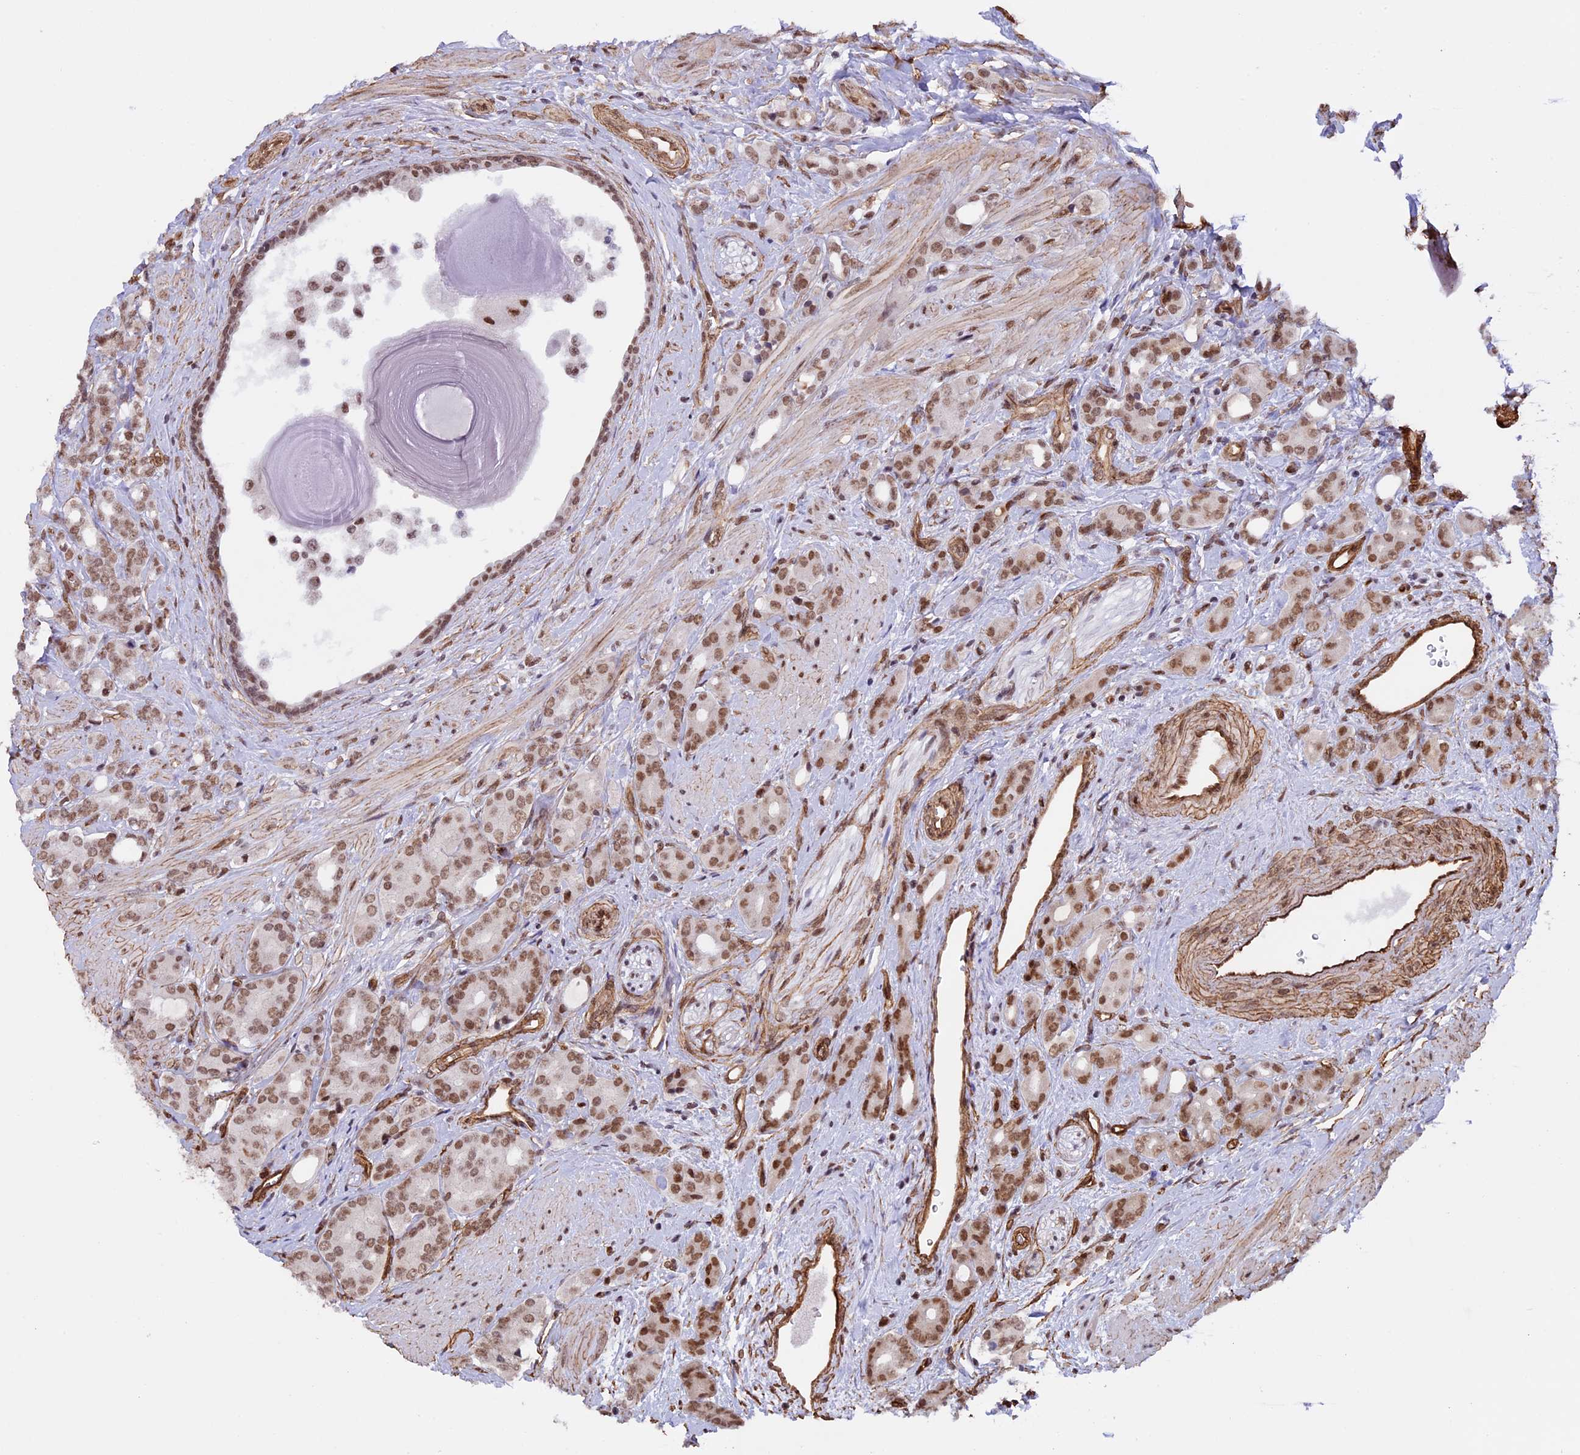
{"staining": {"intensity": "moderate", "quantity": ">75%", "location": "nuclear"}, "tissue": "prostate cancer", "cell_type": "Tumor cells", "image_type": "cancer", "snomed": [{"axis": "morphology", "description": "Adenocarcinoma, High grade"}, {"axis": "topography", "description": "Prostate"}], "caption": "A photomicrograph showing moderate nuclear staining in approximately >75% of tumor cells in prostate cancer (adenocarcinoma (high-grade)), as visualized by brown immunohistochemical staining.", "gene": "MPHOSPH8", "patient": {"sex": "male", "age": 62}}